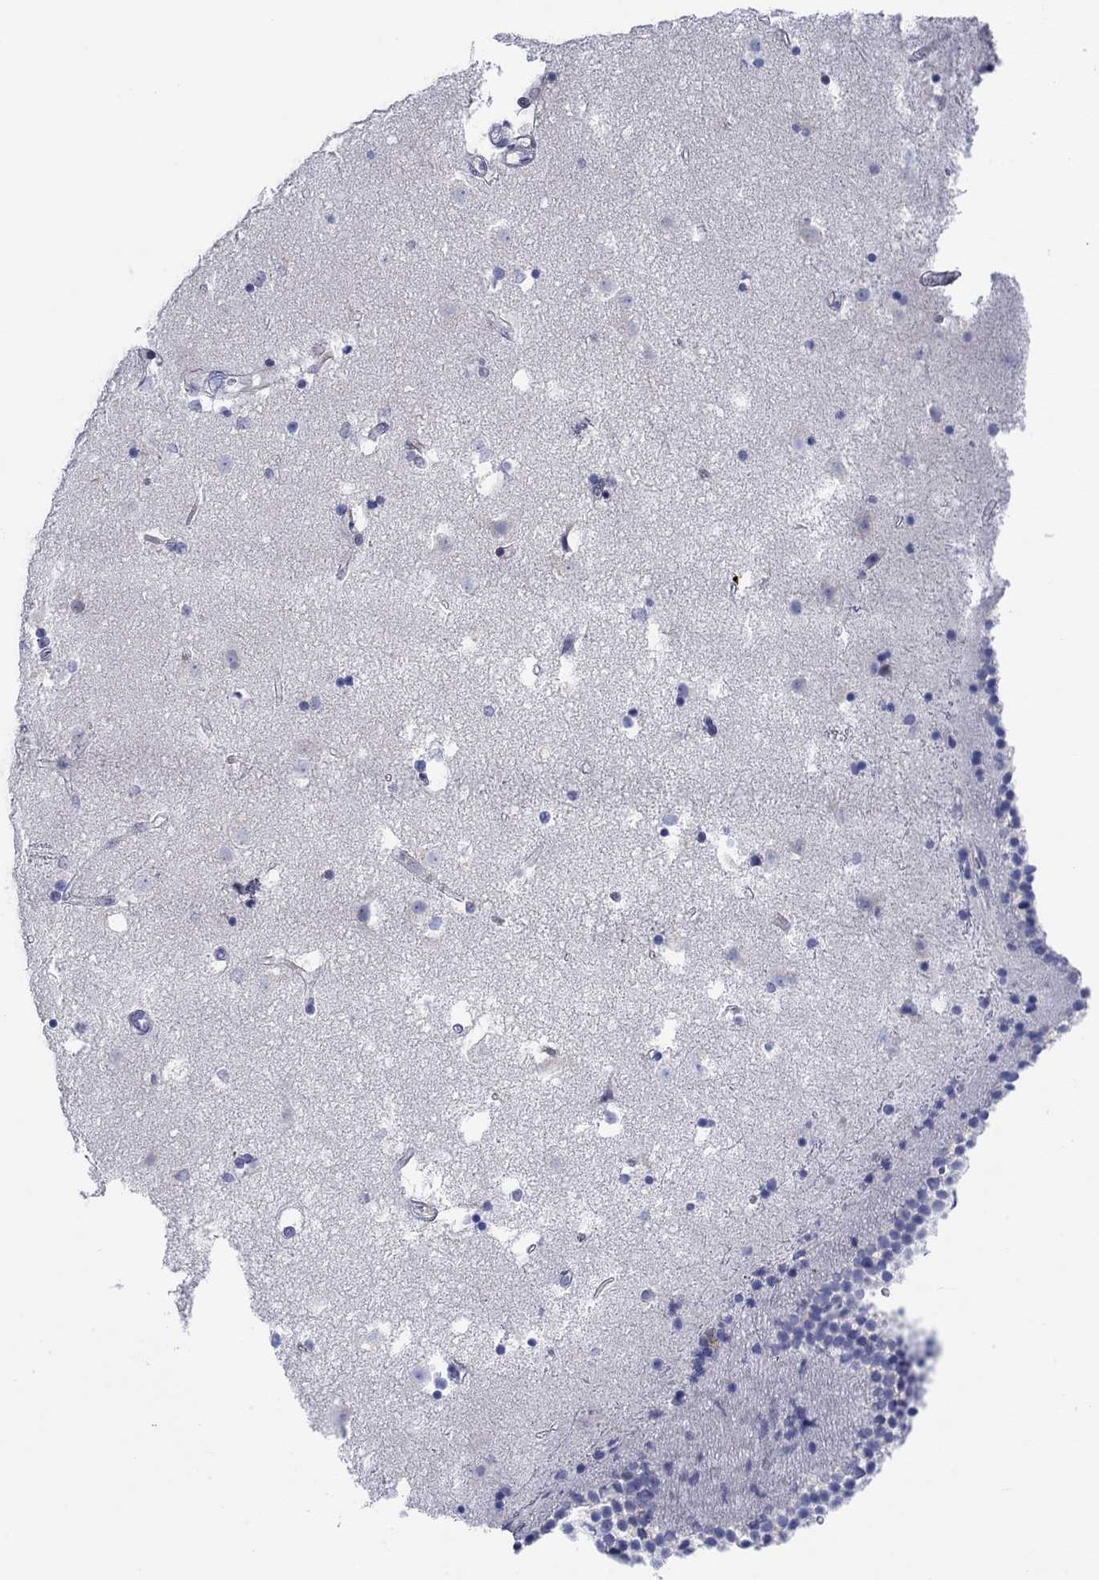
{"staining": {"intensity": "negative", "quantity": "none", "location": "none"}, "tissue": "caudate", "cell_type": "Glial cells", "image_type": "normal", "snomed": [{"axis": "morphology", "description": "Normal tissue, NOS"}, {"axis": "topography", "description": "Lateral ventricle wall"}], "caption": "Immunohistochemistry of benign caudate displays no expression in glial cells.", "gene": "SVEP1", "patient": {"sex": "female", "age": 71}}